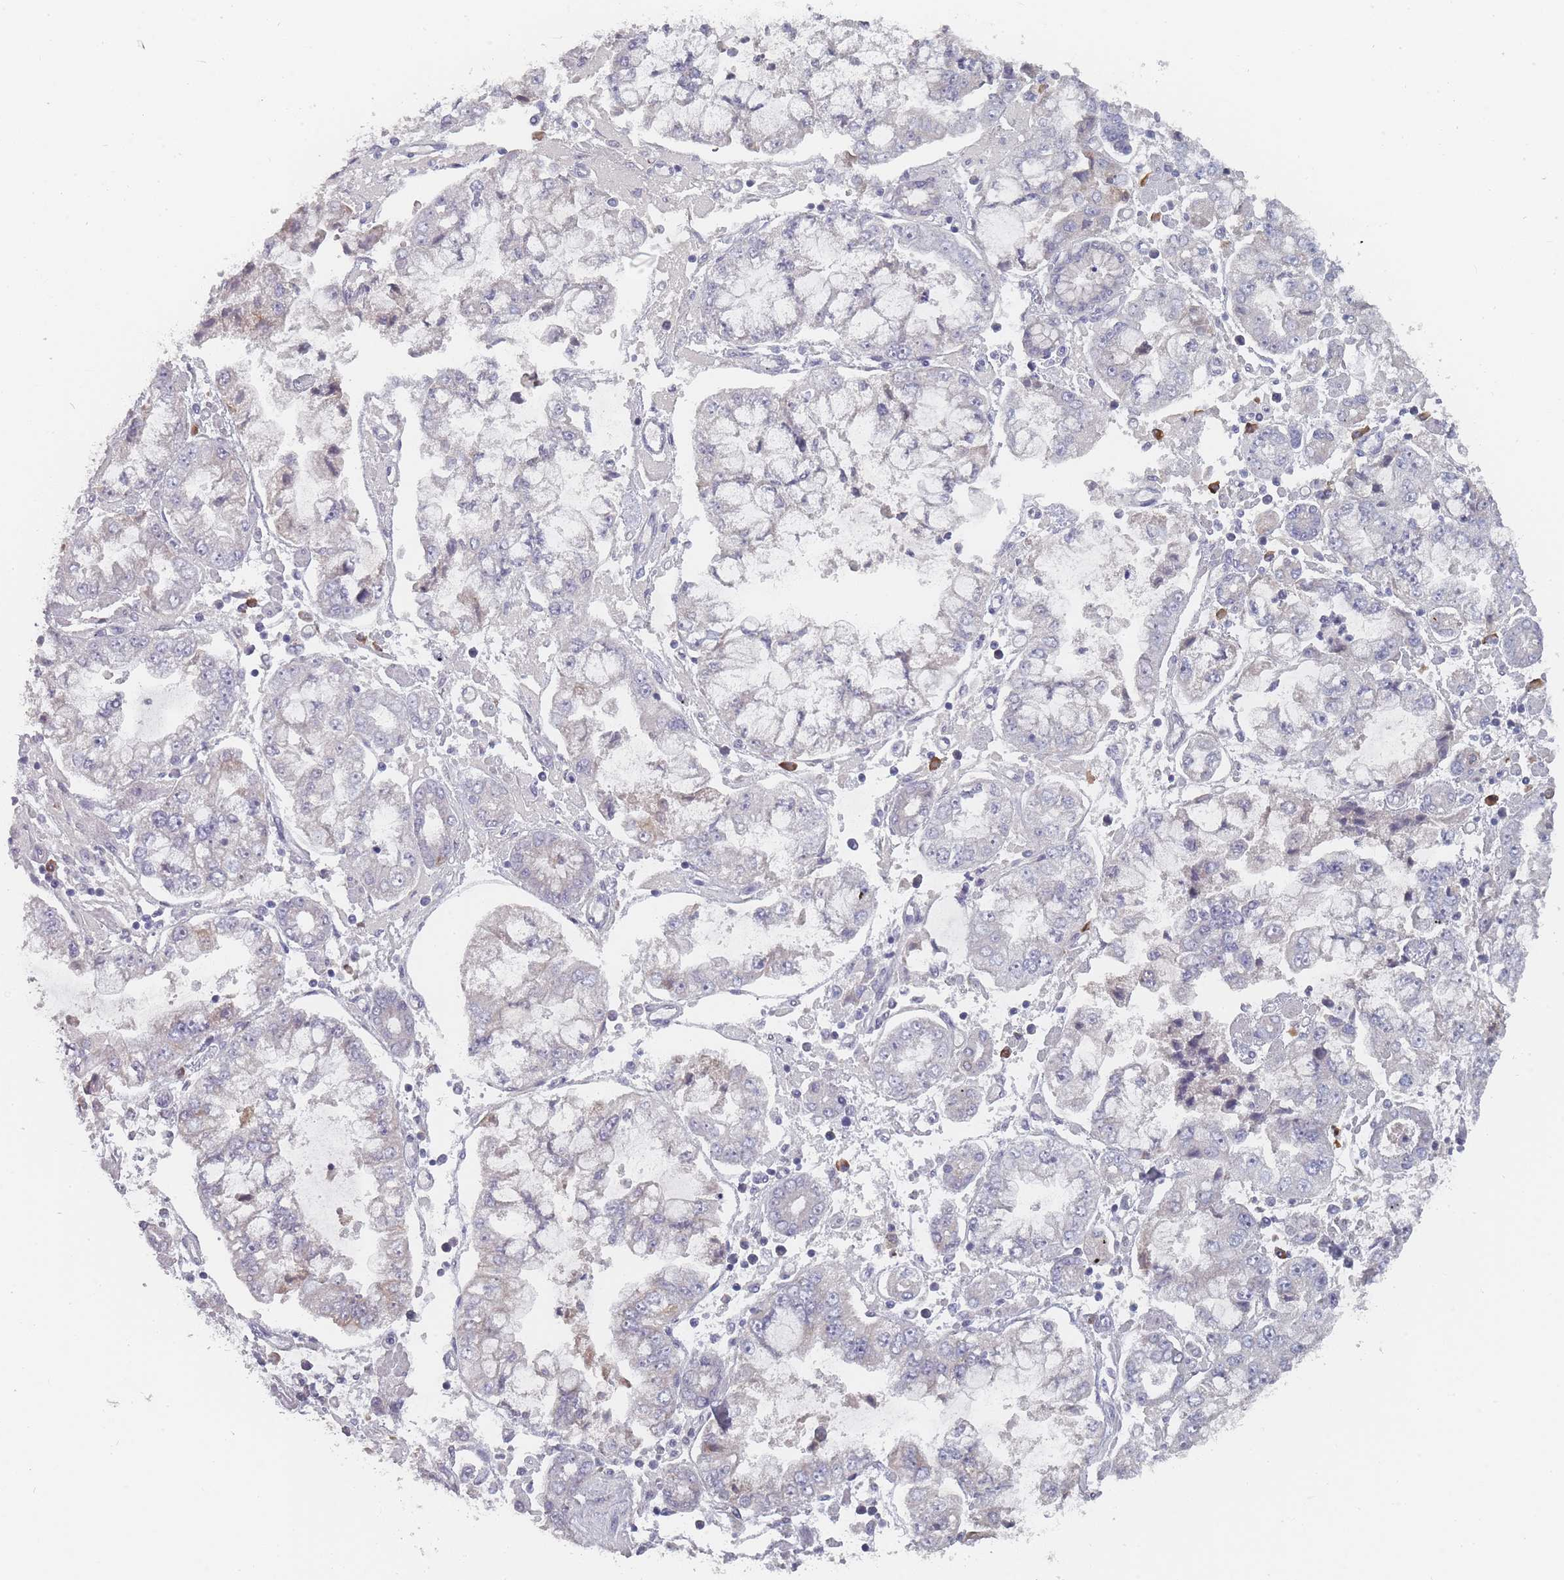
{"staining": {"intensity": "negative", "quantity": "none", "location": "none"}, "tissue": "stomach cancer", "cell_type": "Tumor cells", "image_type": "cancer", "snomed": [{"axis": "morphology", "description": "Adenocarcinoma, NOS"}, {"axis": "topography", "description": "Stomach"}], "caption": "DAB immunohistochemical staining of human adenocarcinoma (stomach) shows no significant staining in tumor cells. (Stains: DAB immunohistochemistry with hematoxylin counter stain, Microscopy: brightfield microscopy at high magnification).", "gene": "SLC35E4", "patient": {"sex": "male", "age": 76}}